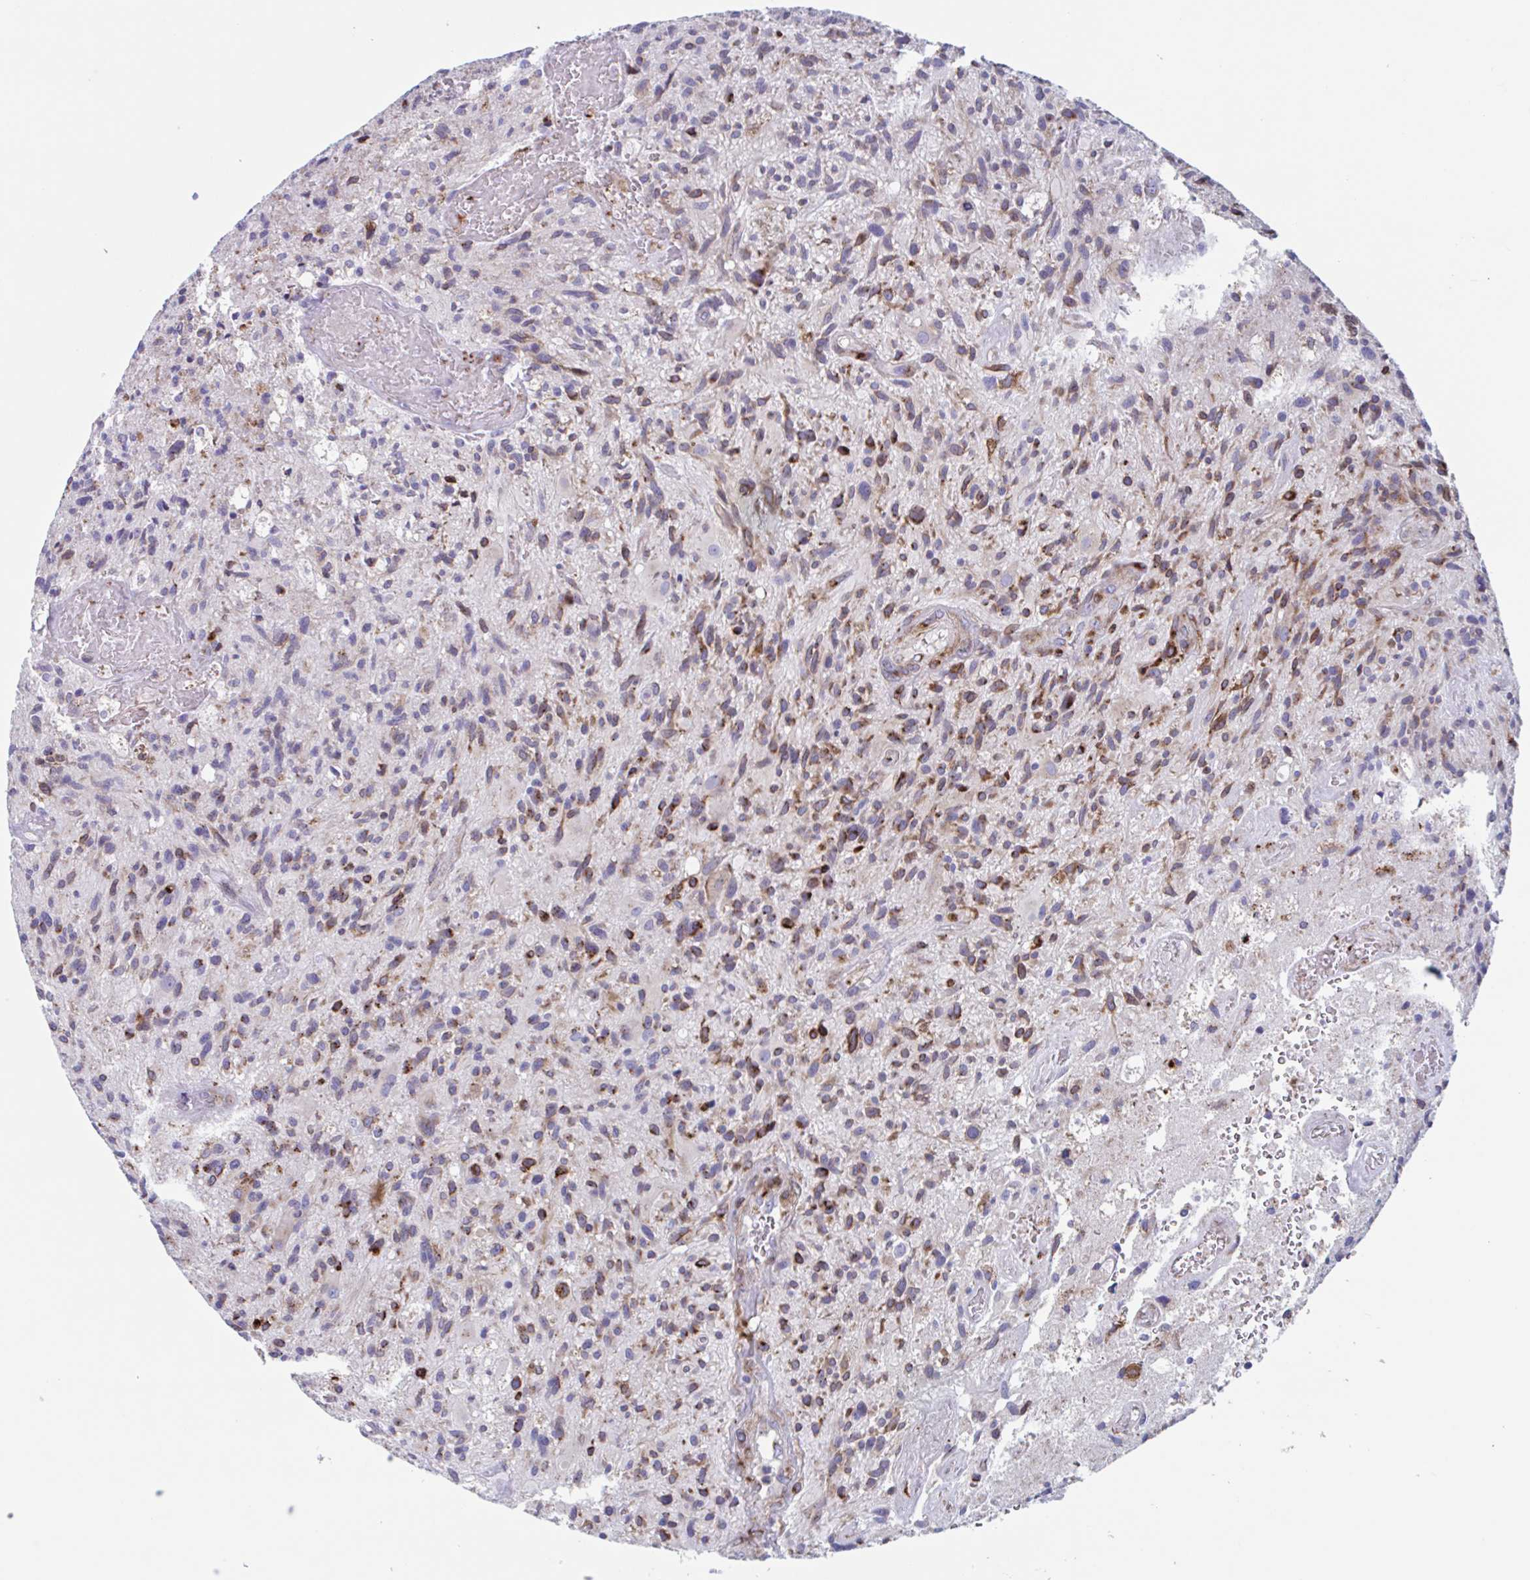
{"staining": {"intensity": "moderate", "quantity": "<25%", "location": "cytoplasmic/membranous"}, "tissue": "glioma", "cell_type": "Tumor cells", "image_type": "cancer", "snomed": [{"axis": "morphology", "description": "Glioma, malignant, High grade"}, {"axis": "topography", "description": "Brain"}], "caption": "Protein positivity by IHC demonstrates moderate cytoplasmic/membranous expression in about <25% of tumor cells in malignant high-grade glioma.", "gene": "RFK", "patient": {"sex": "female", "age": 70}}